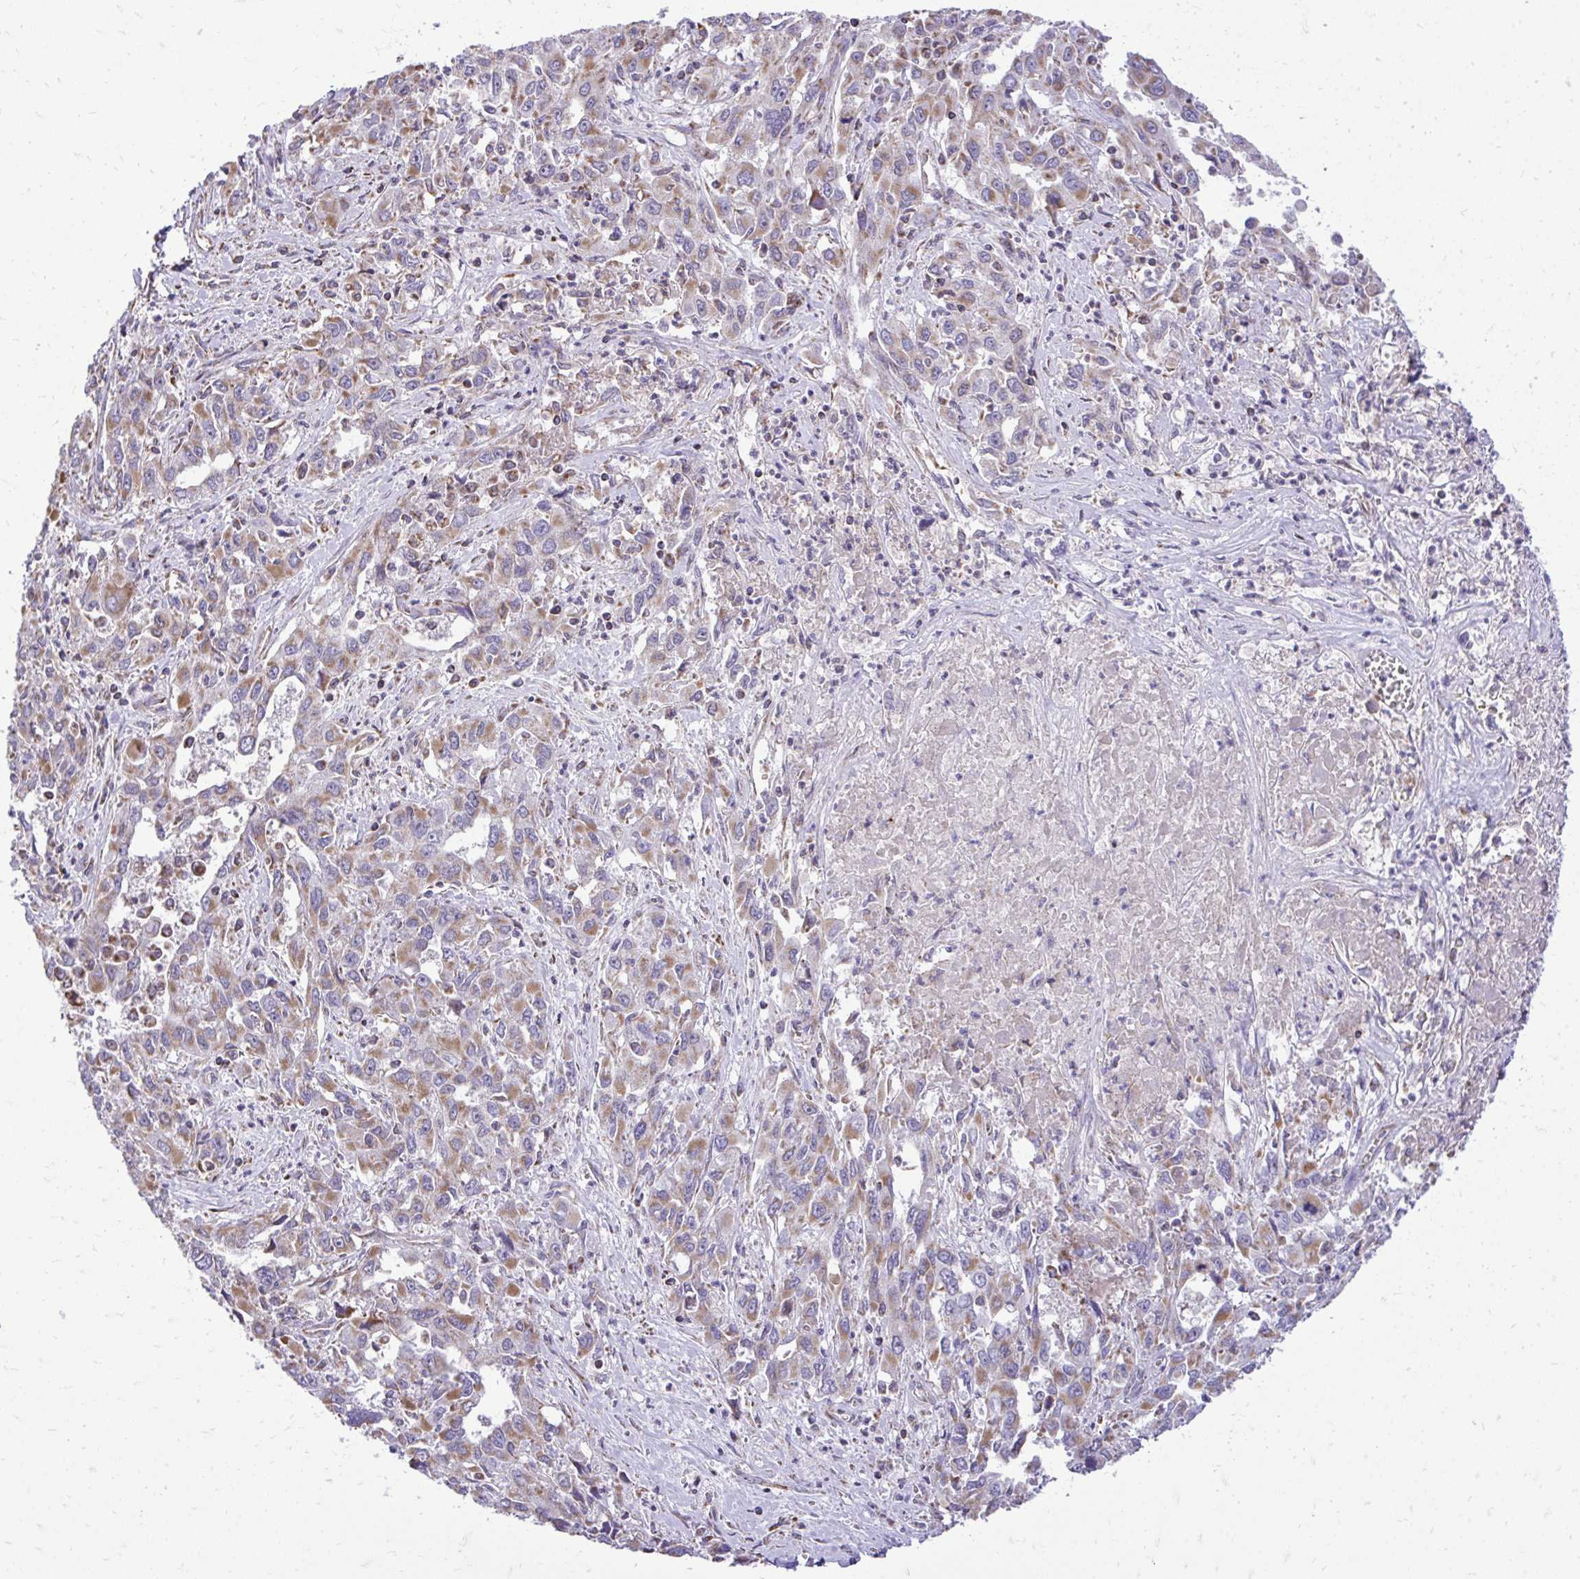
{"staining": {"intensity": "moderate", "quantity": "25%-75%", "location": "cytoplasmic/membranous"}, "tissue": "liver cancer", "cell_type": "Tumor cells", "image_type": "cancer", "snomed": [{"axis": "morphology", "description": "Carcinoma, Hepatocellular, NOS"}, {"axis": "topography", "description": "Liver"}], "caption": "Liver cancer was stained to show a protein in brown. There is medium levels of moderate cytoplasmic/membranous staining in about 25%-75% of tumor cells.", "gene": "UBE2C", "patient": {"sex": "male", "age": 63}}